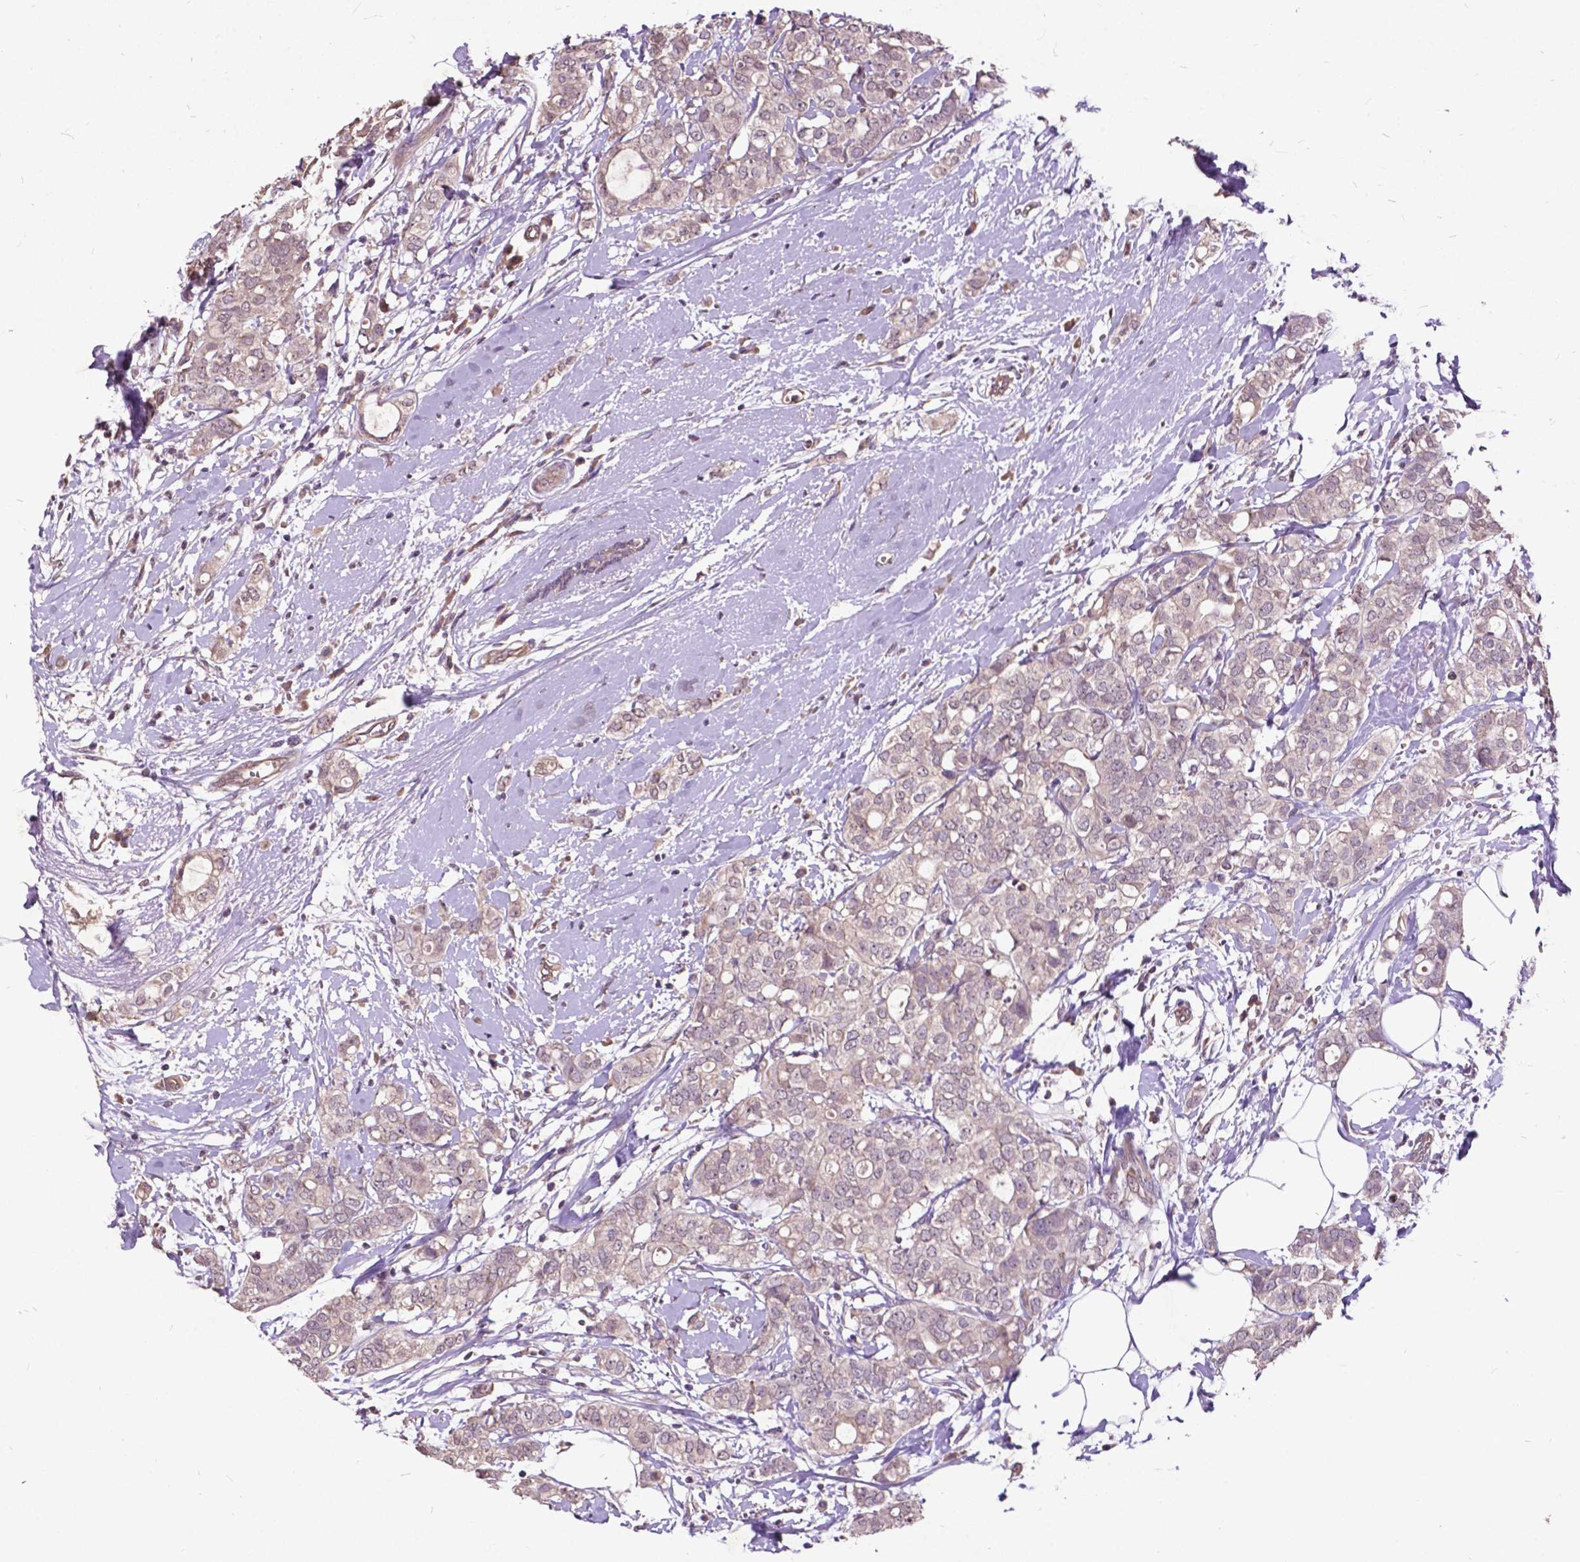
{"staining": {"intensity": "weak", "quantity": "25%-75%", "location": "cytoplasmic/membranous"}, "tissue": "breast cancer", "cell_type": "Tumor cells", "image_type": "cancer", "snomed": [{"axis": "morphology", "description": "Duct carcinoma"}, {"axis": "topography", "description": "Breast"}], "caption": "DAB immunohistochemical staining of human invasive ductal carcinoma (breast) shows weak cytoplasmic/membranous protein expression in about 25%-75% of tumor cells. (Brightfield microscopy of DAB IHC at high magnification).", "gene": "AP1S3", "patient": {"sex": "female", "age": 40}}